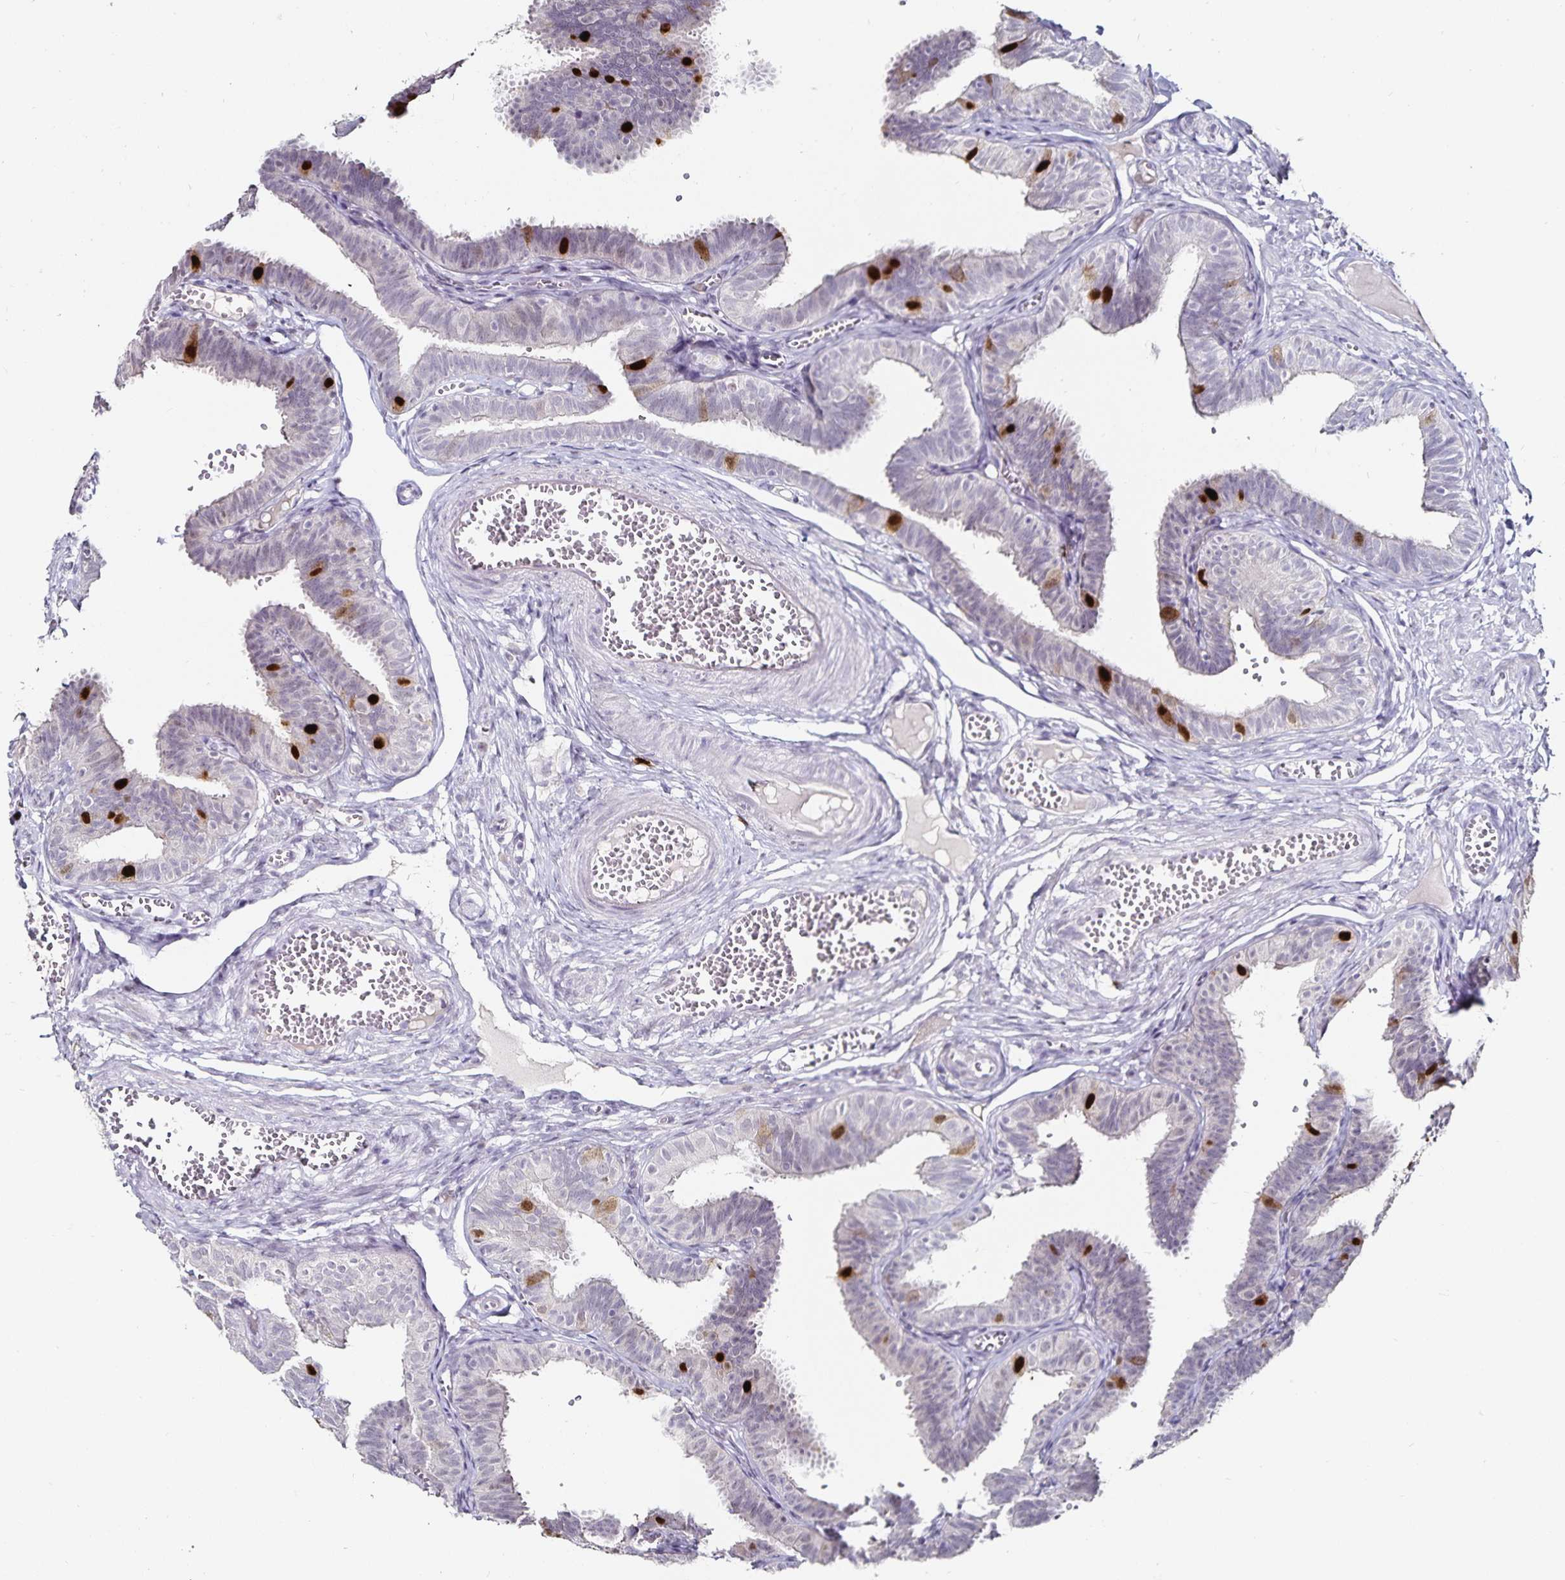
{"staining": {"intensity": "strong", "quantity": "<25%", "location": "nuclear"}, "tissue": "fallopian tube", "cell_type": "Glandular cells", "image_type": "normal", "snomed": [{"axis": "morphology", "description": "Normal tissue, NOS"}, {"axis": "topography", "description": "Fallopian tube"}], "caption": "Protein positivity by immunohistochemistry (IHC) reveals strong nuclear staining in about <25% of glandular cells in normal fallopian tube.", "gene": "ANLN", "patient": {"sex": "female", "age": 25}}